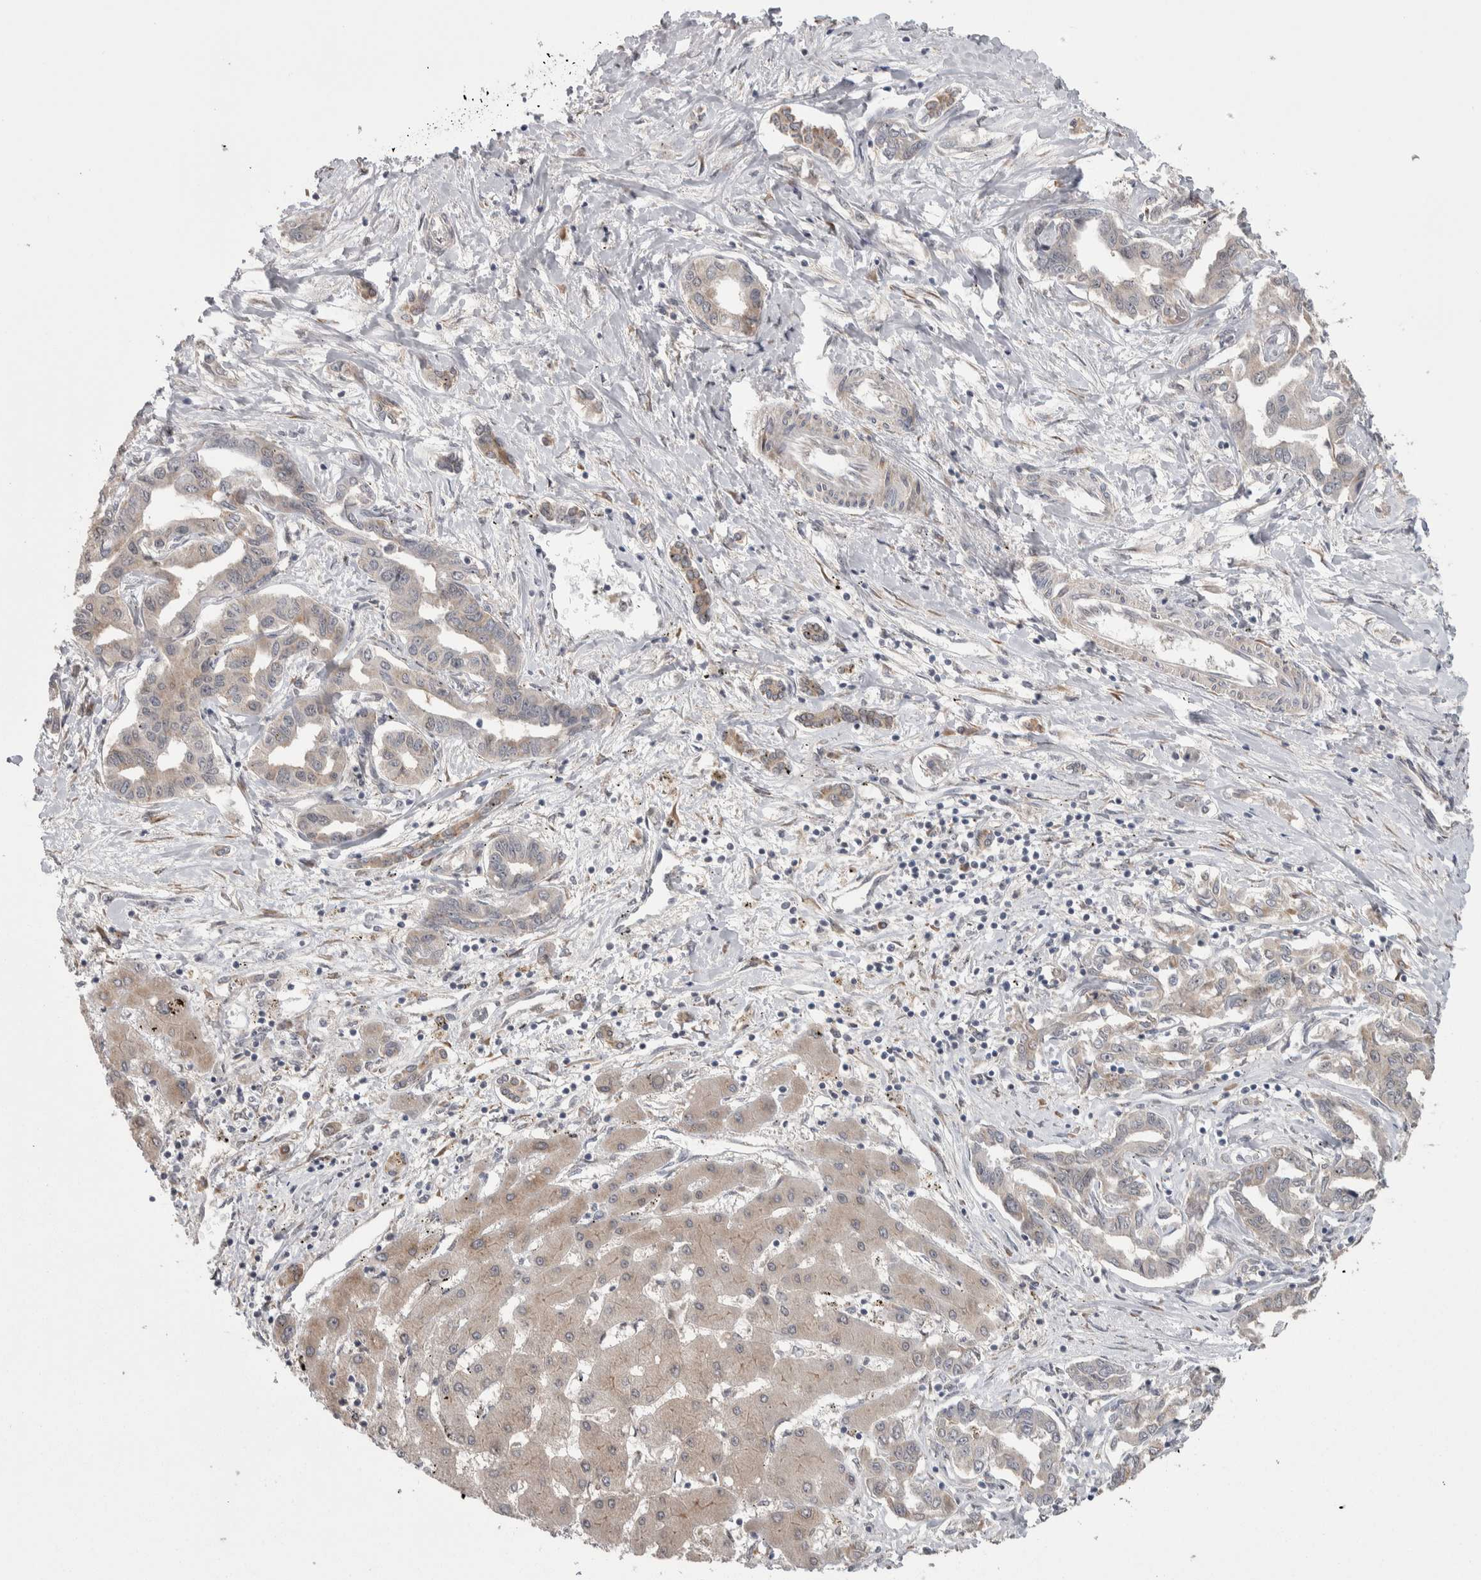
{"staining": {"intensity": "weak", "quantity": "<25%", "location": "cytoplasmic/membranous"}, "tissue": "liver cancer", "cell_type": "Tumor cells", "image_type": "cancer", "snomed": [{"axis": "morphology", "description": "Cholangiocarcinoma"}, {"axis": "topography", "description": "Liver"}], "caption": "This is an immunohistochemistry image of liver cholangiocarcinoma. There is no staining in tumor cells.", "gene": "CUL2", "patient": {"sex": "male", "age": 59}}